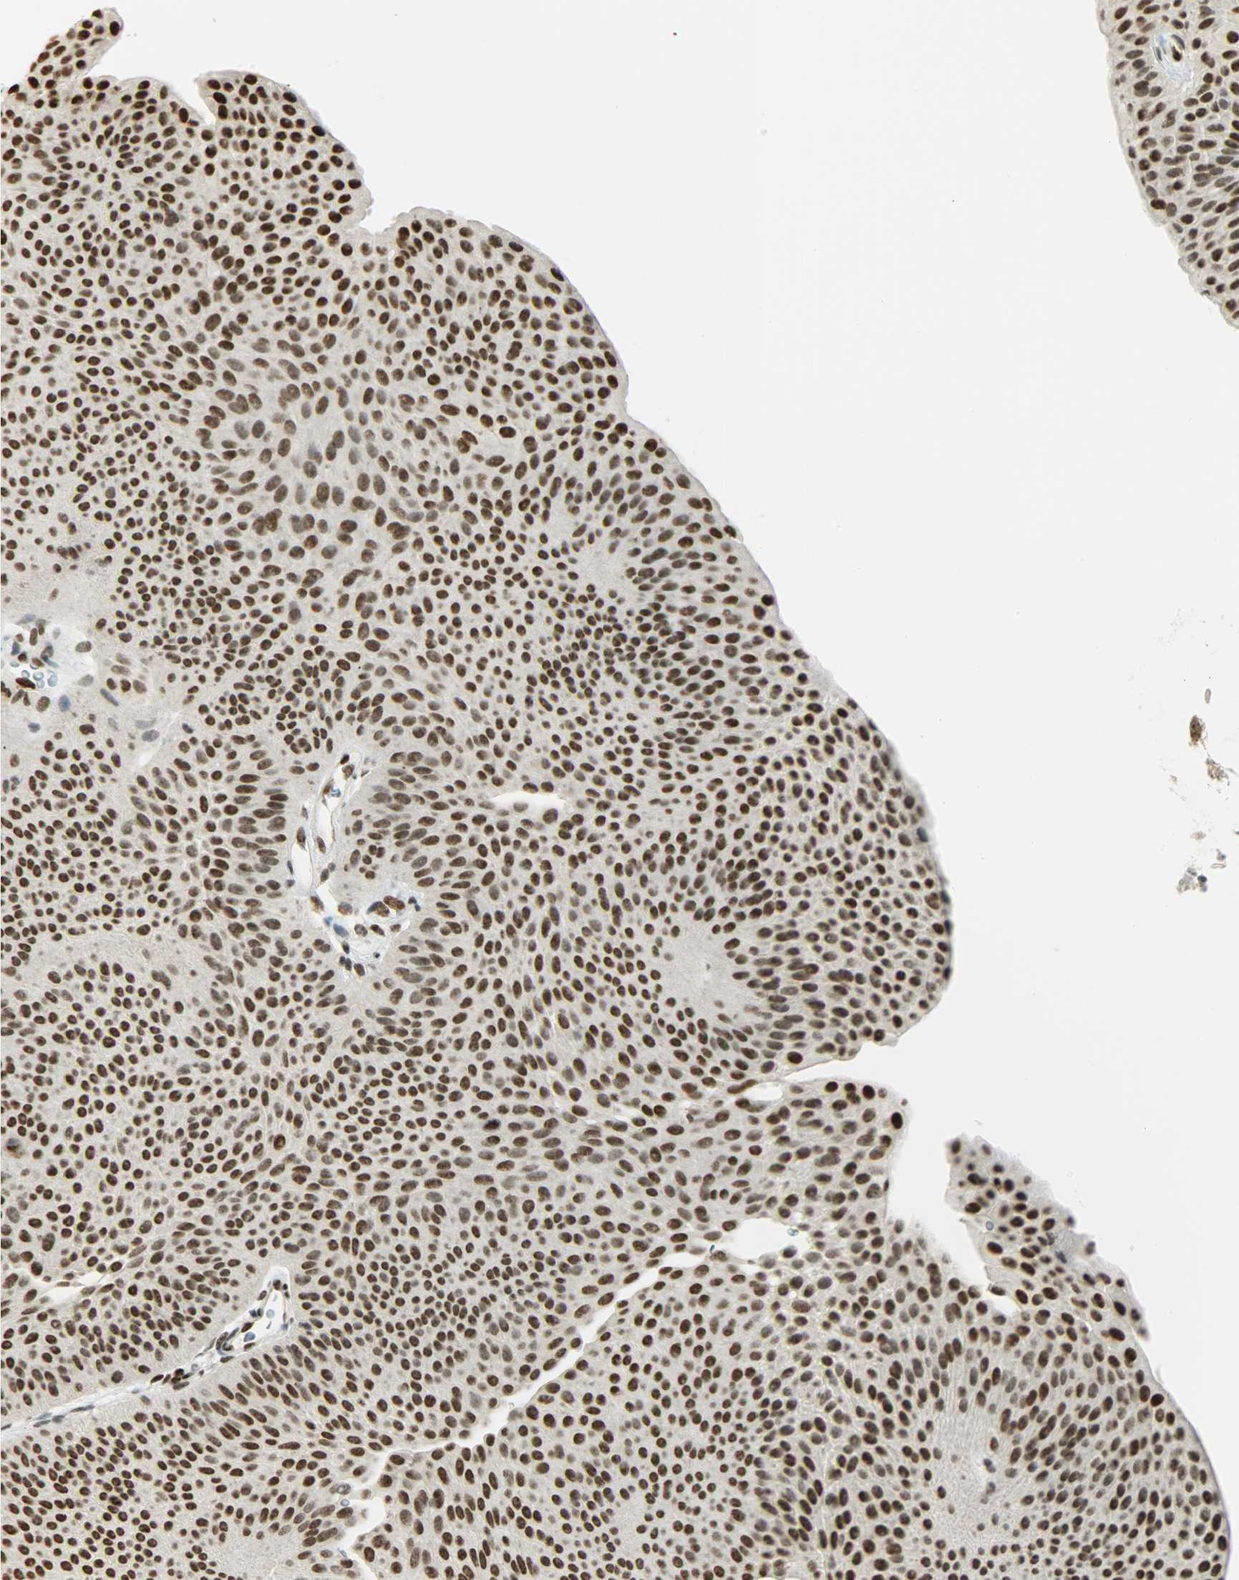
{"staining": {"intensity": "strong", "quantity": ">75%", "location": "nuclear"}, "tissue": "urothelial cancer", "cell_type": "Tumor cells", "image_type": "cancer", "snomed": [{"axis": "morphology", "description": "Urothelial carcinoma, Low grade"}, {"axis": "topography", "description": "Urinary bladder"}], "caption": "The photomicrograph shows a brown stain indicating the presence of a protein in the nuclear of tumor cells in urothelial carcinoma (low-grade). (IHC, brightfield microscopy, high magnification).", "gene": "MYEF2", "patient": {"sex": "female", "age": 60}}